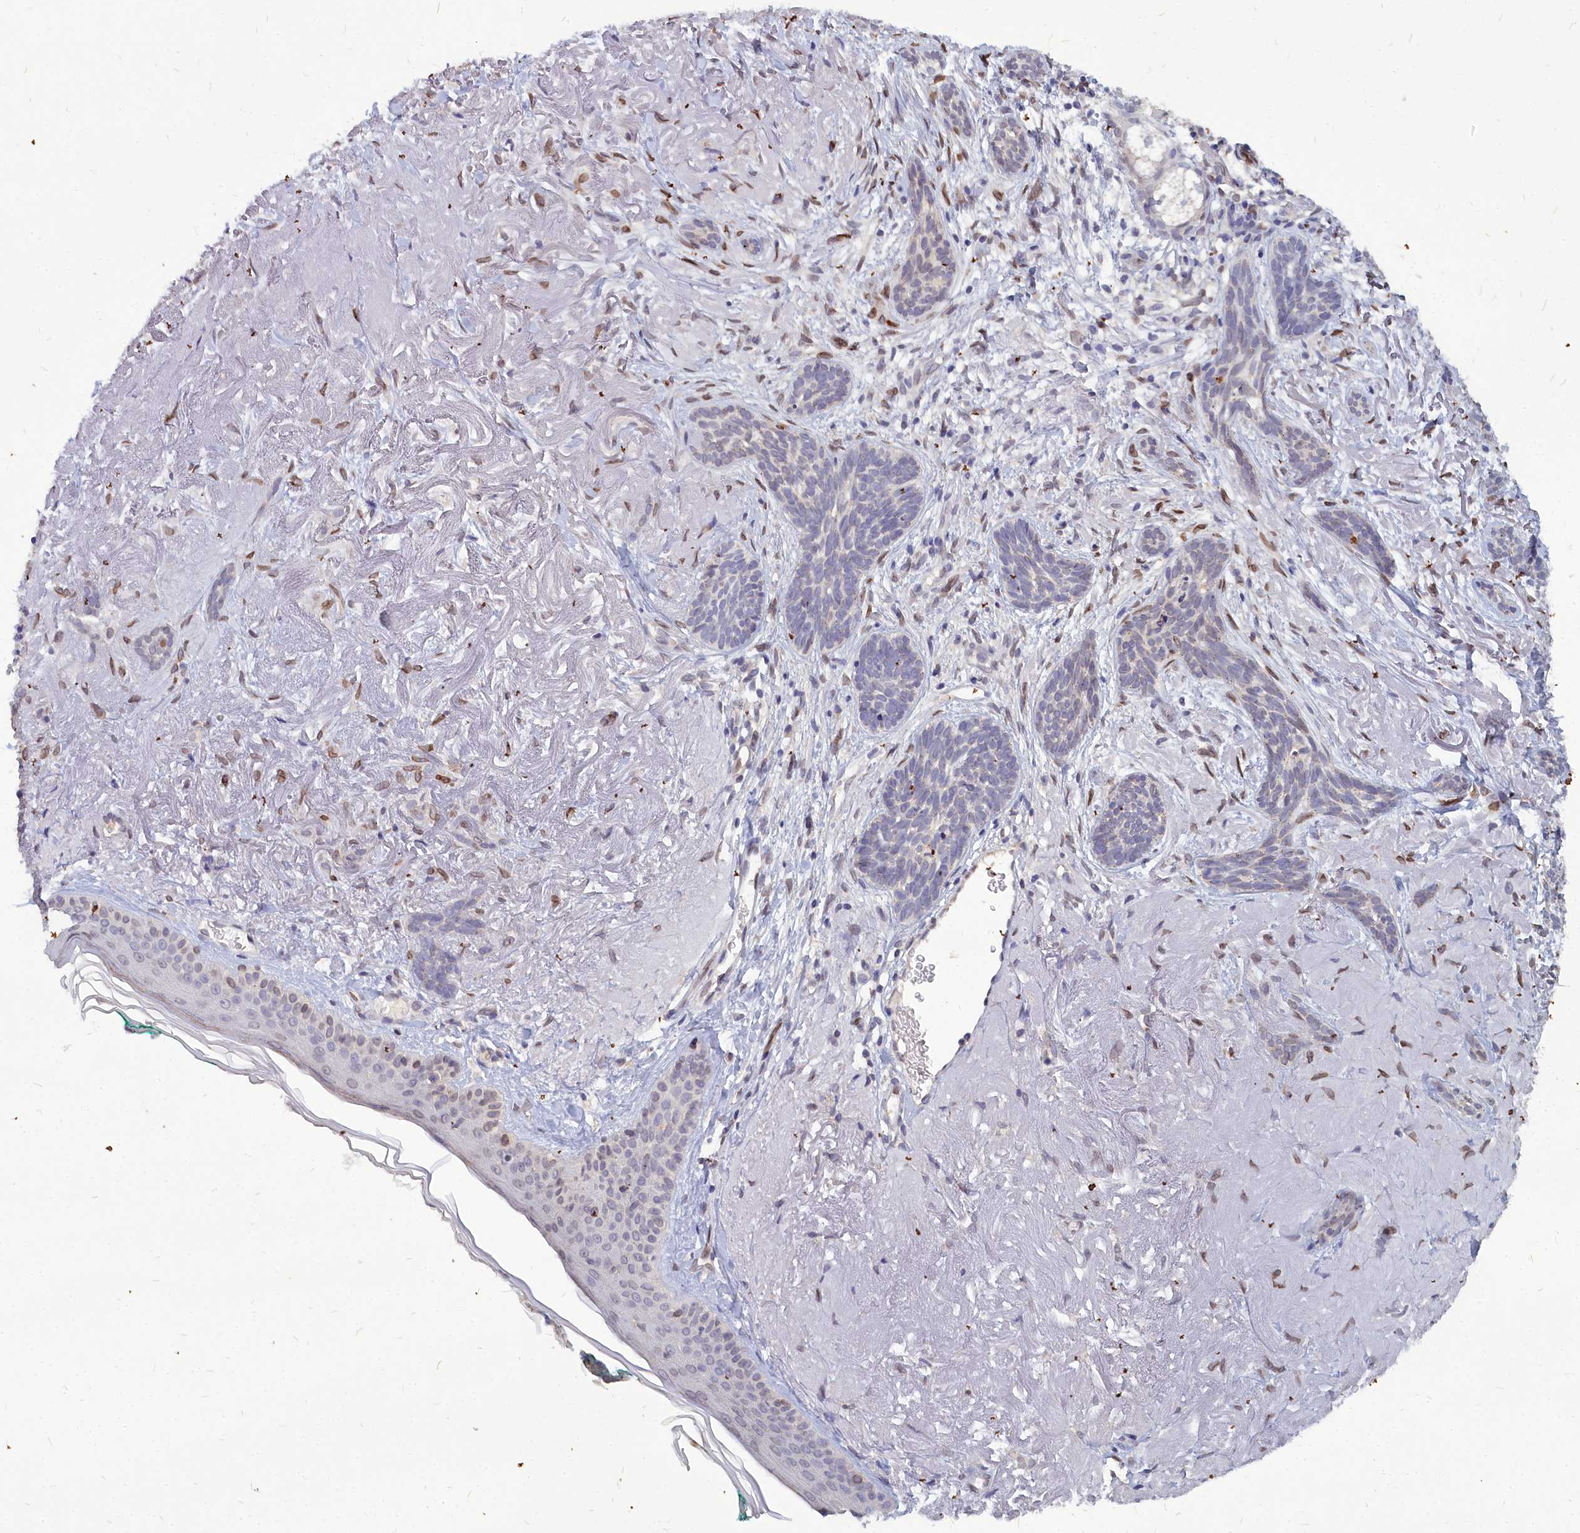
{"staining": {"intensity": "negative", "quantity": "none", "location": "none"}, "tissue": "skin cancer", "cell_type": "Tumor cells", "image_type": "cancer", "snomed": [{"axis": "morphology", "description": "Basal cell carcinoma"}, {"axis": "topography", "description": "Skin"}], "caption": "The immunohistochemistry (IHC) image has no significant expression in tumor cells of skin basal cell carcinoma tissue. Nuclei are stained in blue.", "gene": "NOXA1", "patient": {"sex": "male", "age": 71}}